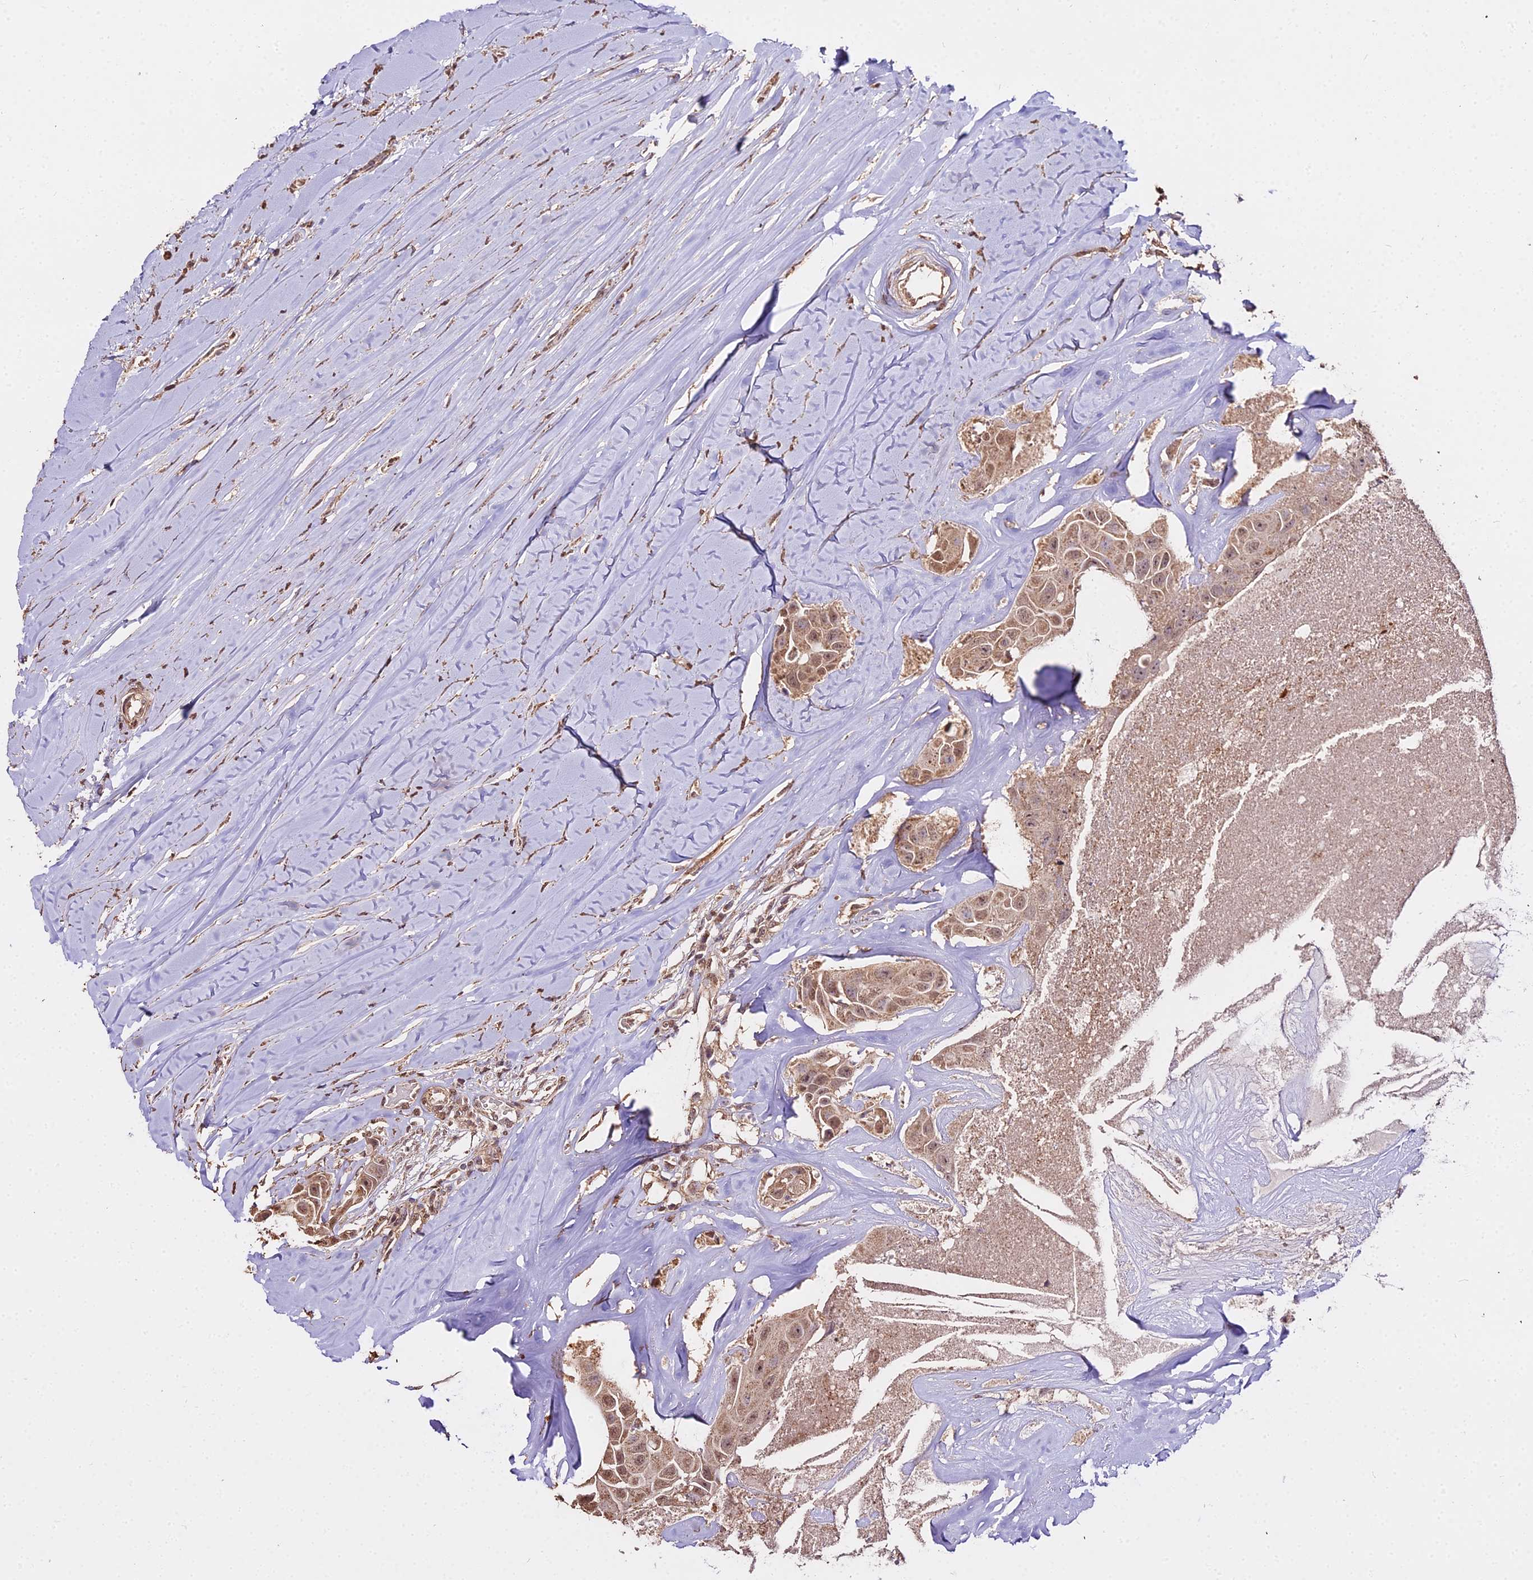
{"staining": {"intensity": "moderate", "quantity": ">75%", "location": "cytoplasmic/membranous,nuclear"}, "tissue": "head and neck cancer", "cell_type": "Tumor cells", "image_type": "cancer", "snomed": [{"axis": "morphology", "description": "Adenocarcinoma, NOS"}, {"axis": "morphology", "description": "Adenocarcinoma, metastatic, NOS"}, {"axis": "topography", "description": "Head-Neck"}], "caption": "A histopathology image of adenocarcinoma (head and neck) stained for a protein shows moderate cytoplasmic/membranous and nuclear brown staining in tumor cells.", "gene": "METTL13", "patient": {"sex": "male", "age": 75}}